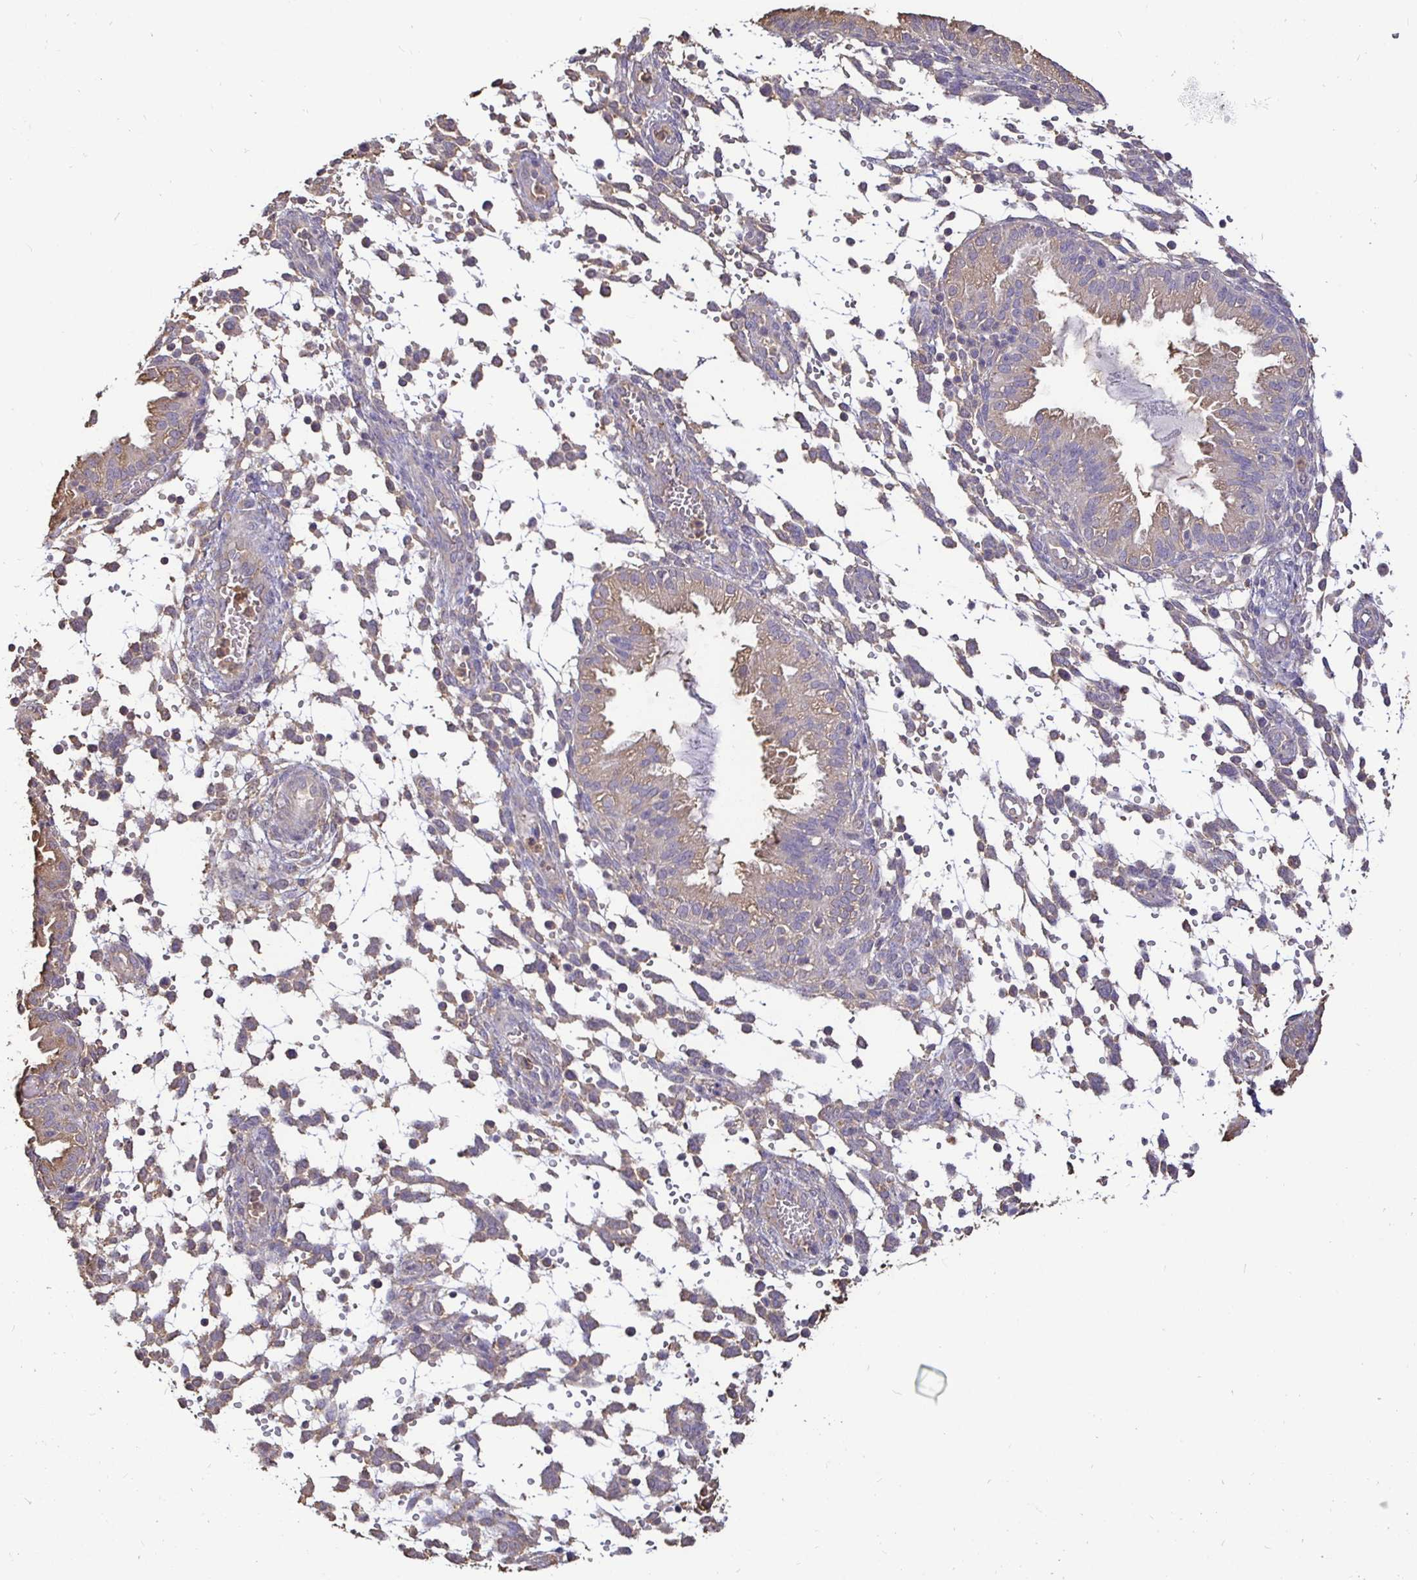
{"staining": {"intensity": "weak", "quantity": "<25%", "location": "cytoplasmic/membranous"}, "tissue": "endometrium", "cell_type": "Cells in endometrial stroma", "image_type": "normal", "snomed": [{"axis": "morphology", "description": "Normal tissue, NOS"}, {"axis": "topography", "description": "Endometrium"}], "caption": "IHC photomicrograph of normal endometrium: endometrium stained with DAB (3,3'-diaminobenzidine) demonstrates no significant protein expression in cells in endometrial stroma.", "gene": "MAPK8IP3", "patient": {"sex": "female", "age": 33}}